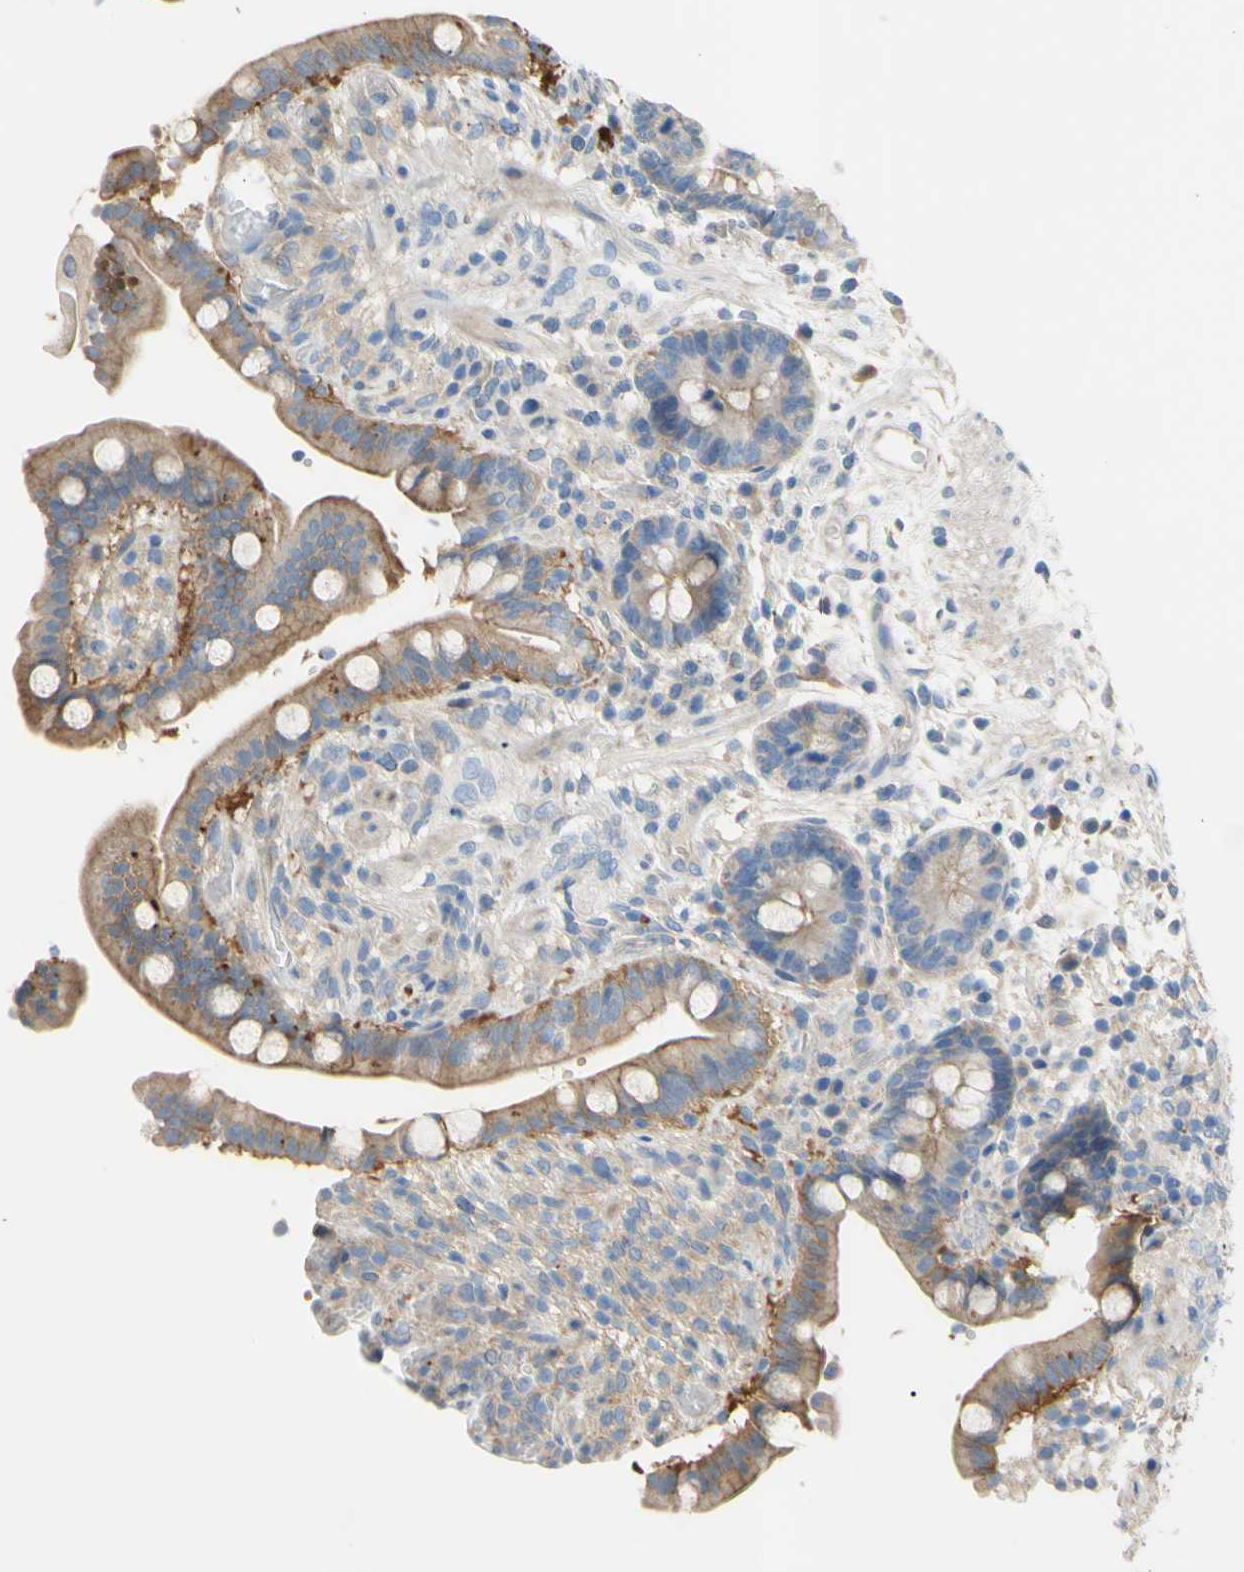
{"staining": {"intensity": "negative", "quantity": "none", "location": "none"}, "tissue": "colon", "cell_type": "Endothelial cells", "image_type": "normal", "snomed": [{"axis": "morphology", "description": "Normal tissue, NOS"}, {"axis": "topography", "description": "Colon"}], "caption": "Endothelial cells are negative for brown protein staining in benign colon. (Brightfield microscopy of DAB IHC at high magnification).", "gene": "TMEM59L", "patient": {"sex": "male", "age": 73}}